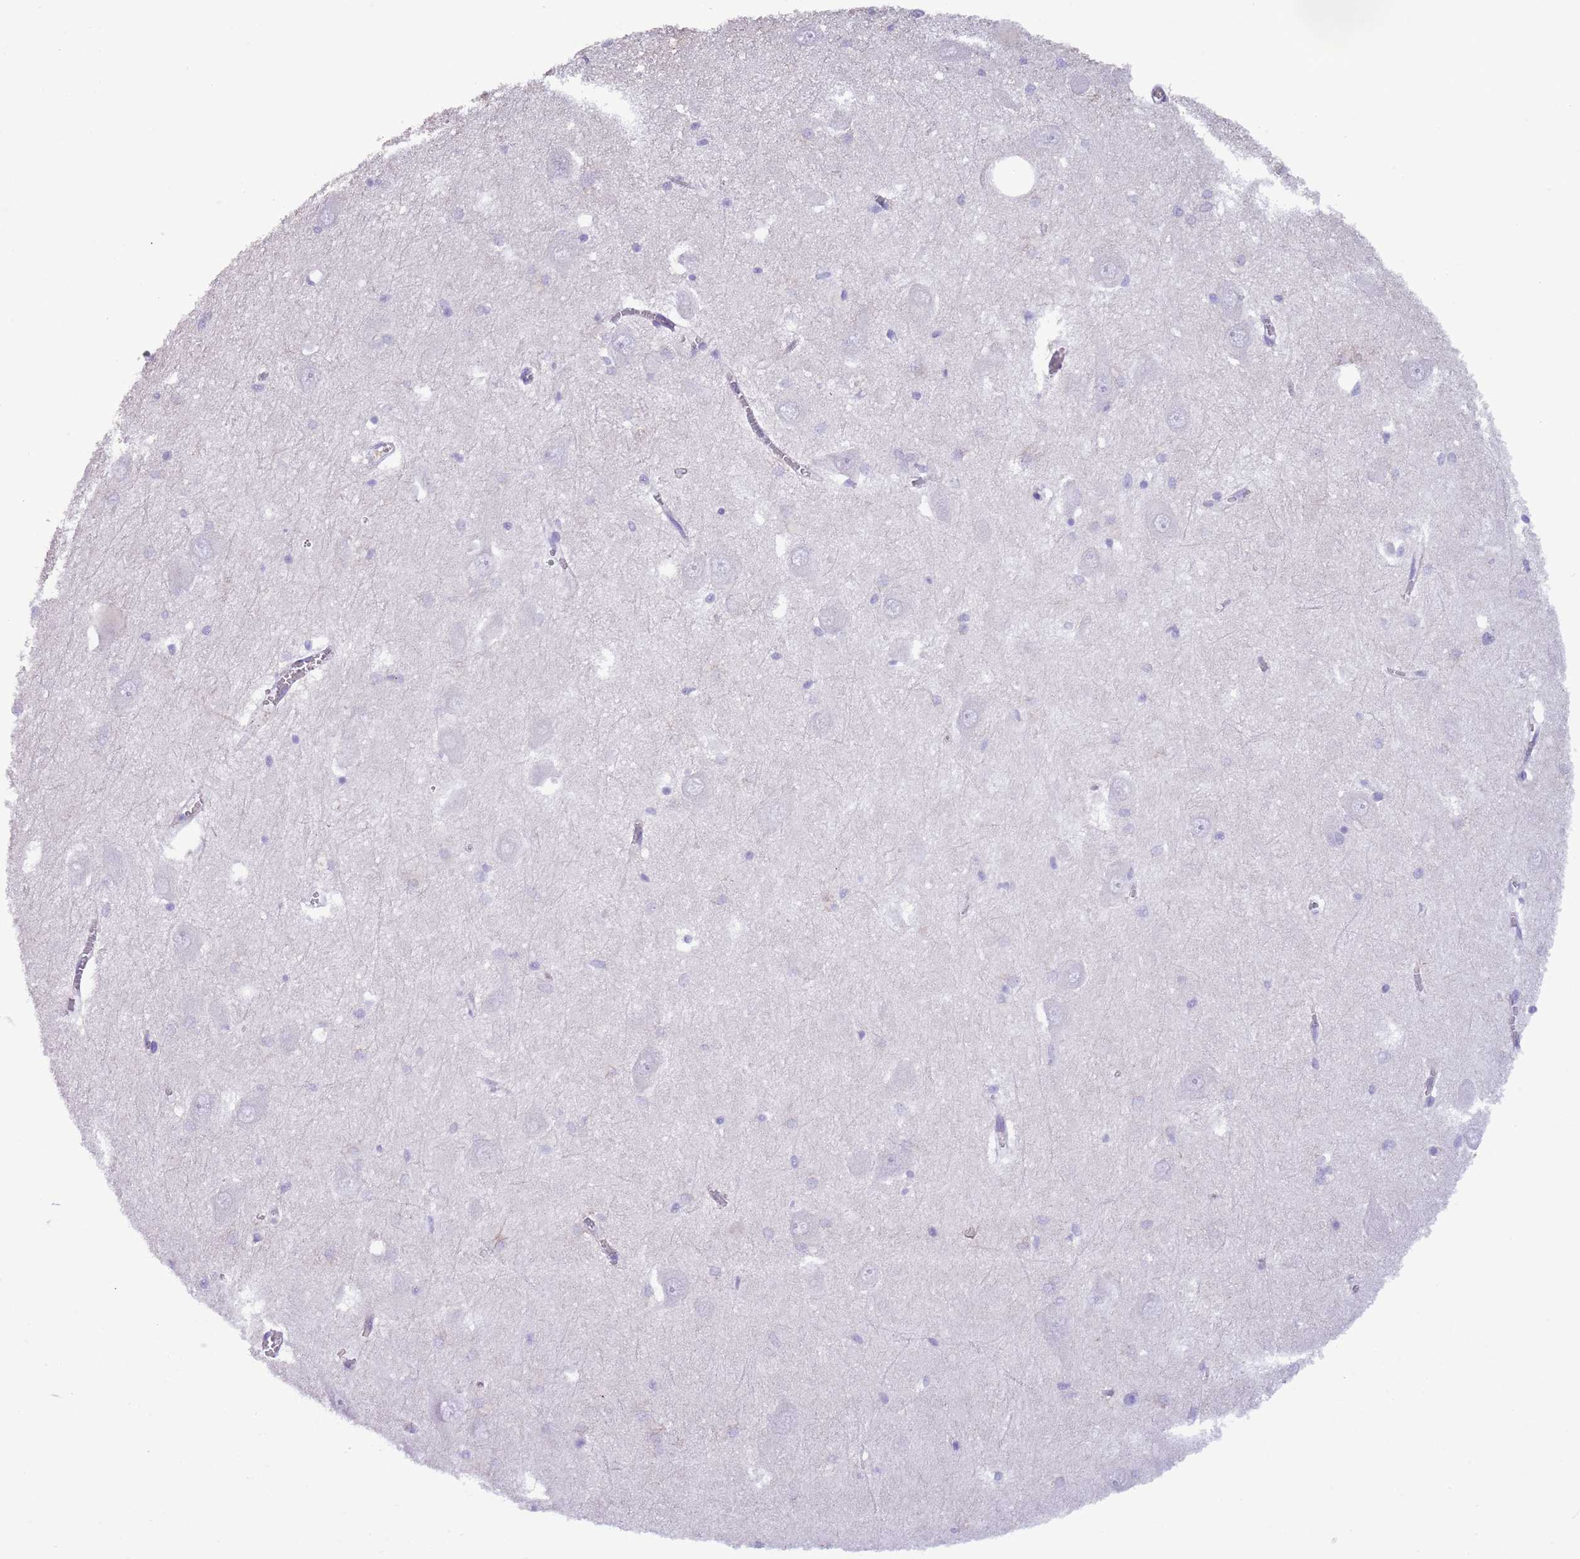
{"staining": {"intensity": "negative", "quantity": "none", "location": "none"}, "tissue": "hippocampus", "cell_type": "Glial cells", "image_type": "normal", "snomed": [{"axis": "morphology", "description": "Normal tissue, NOS"}, {"axis": "topography", "description": "Hippocampus"}], "caption": "IHC of normal human hippocampus reveals no positivity in glial cells.", "gene": "OR6M1", "patient": {"sex": "male", "age": 70}}